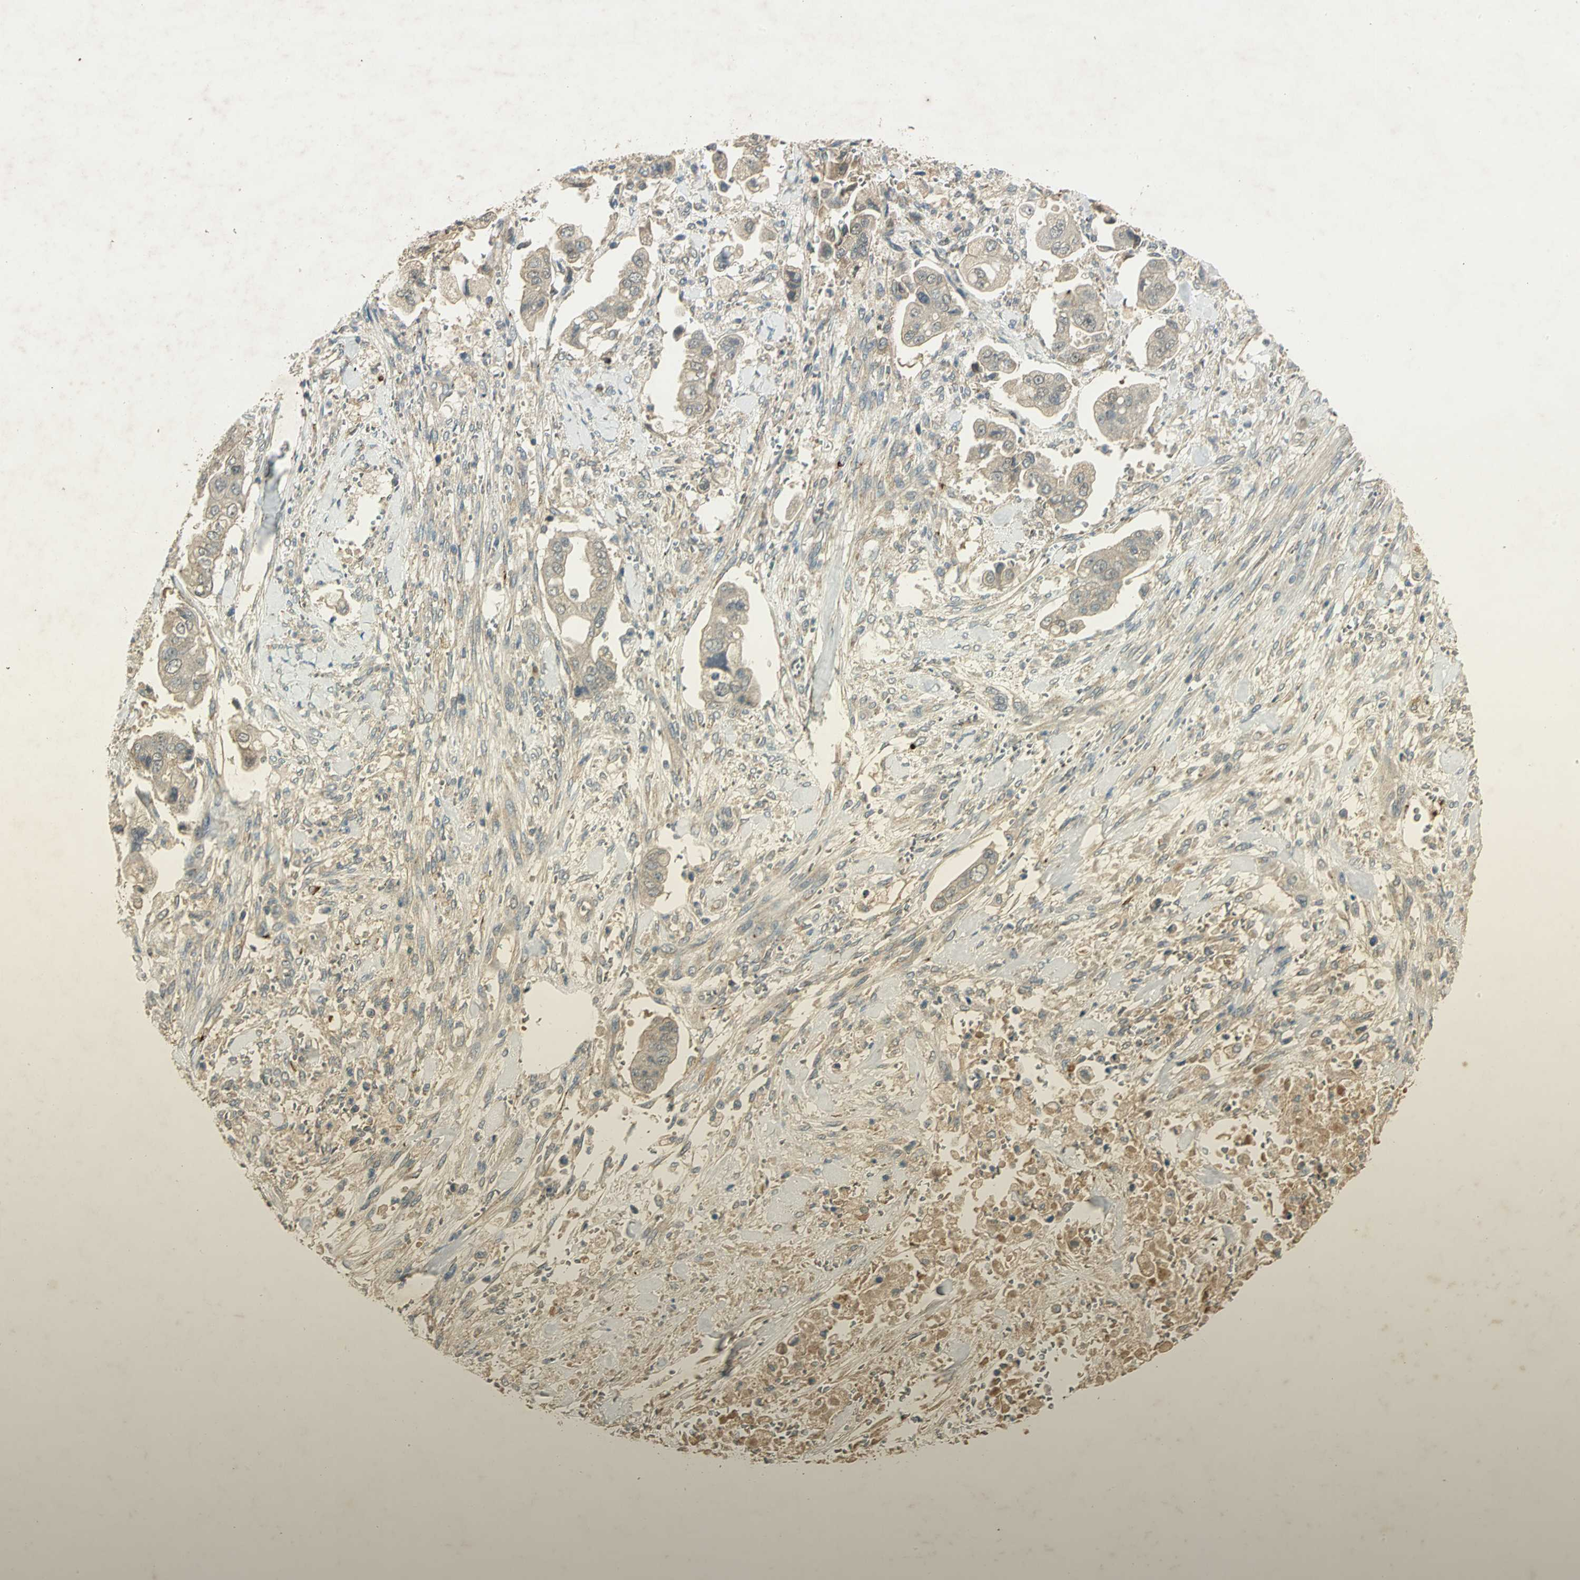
{"staining": {"intensity": "weak", "quantity": ">75%", "location": "cytoplasmic/membranous"}, "tissue": "stomach cancer", "cell_type": "Tumor cells", "image_type": "cancer", "snomed": [{"axis": "morphology", "description": "Adenocarcinoma, NOS"}, {"axis": "topography", "description": "Stomach"}], "caption": "A low amount of weak cytoplasmic/membranous staining is identified in about >75% of tumor cells in stomach cancer (adenocarcinoma) tissue. The staining was performed using DAB (3,3'-diaminobenzidine), with brown indicating positive protein expression. Nuclei are stained blue with hematoxylin.", "gene": "KEAP1", "patient": {"sex": "male", "age": 62}}